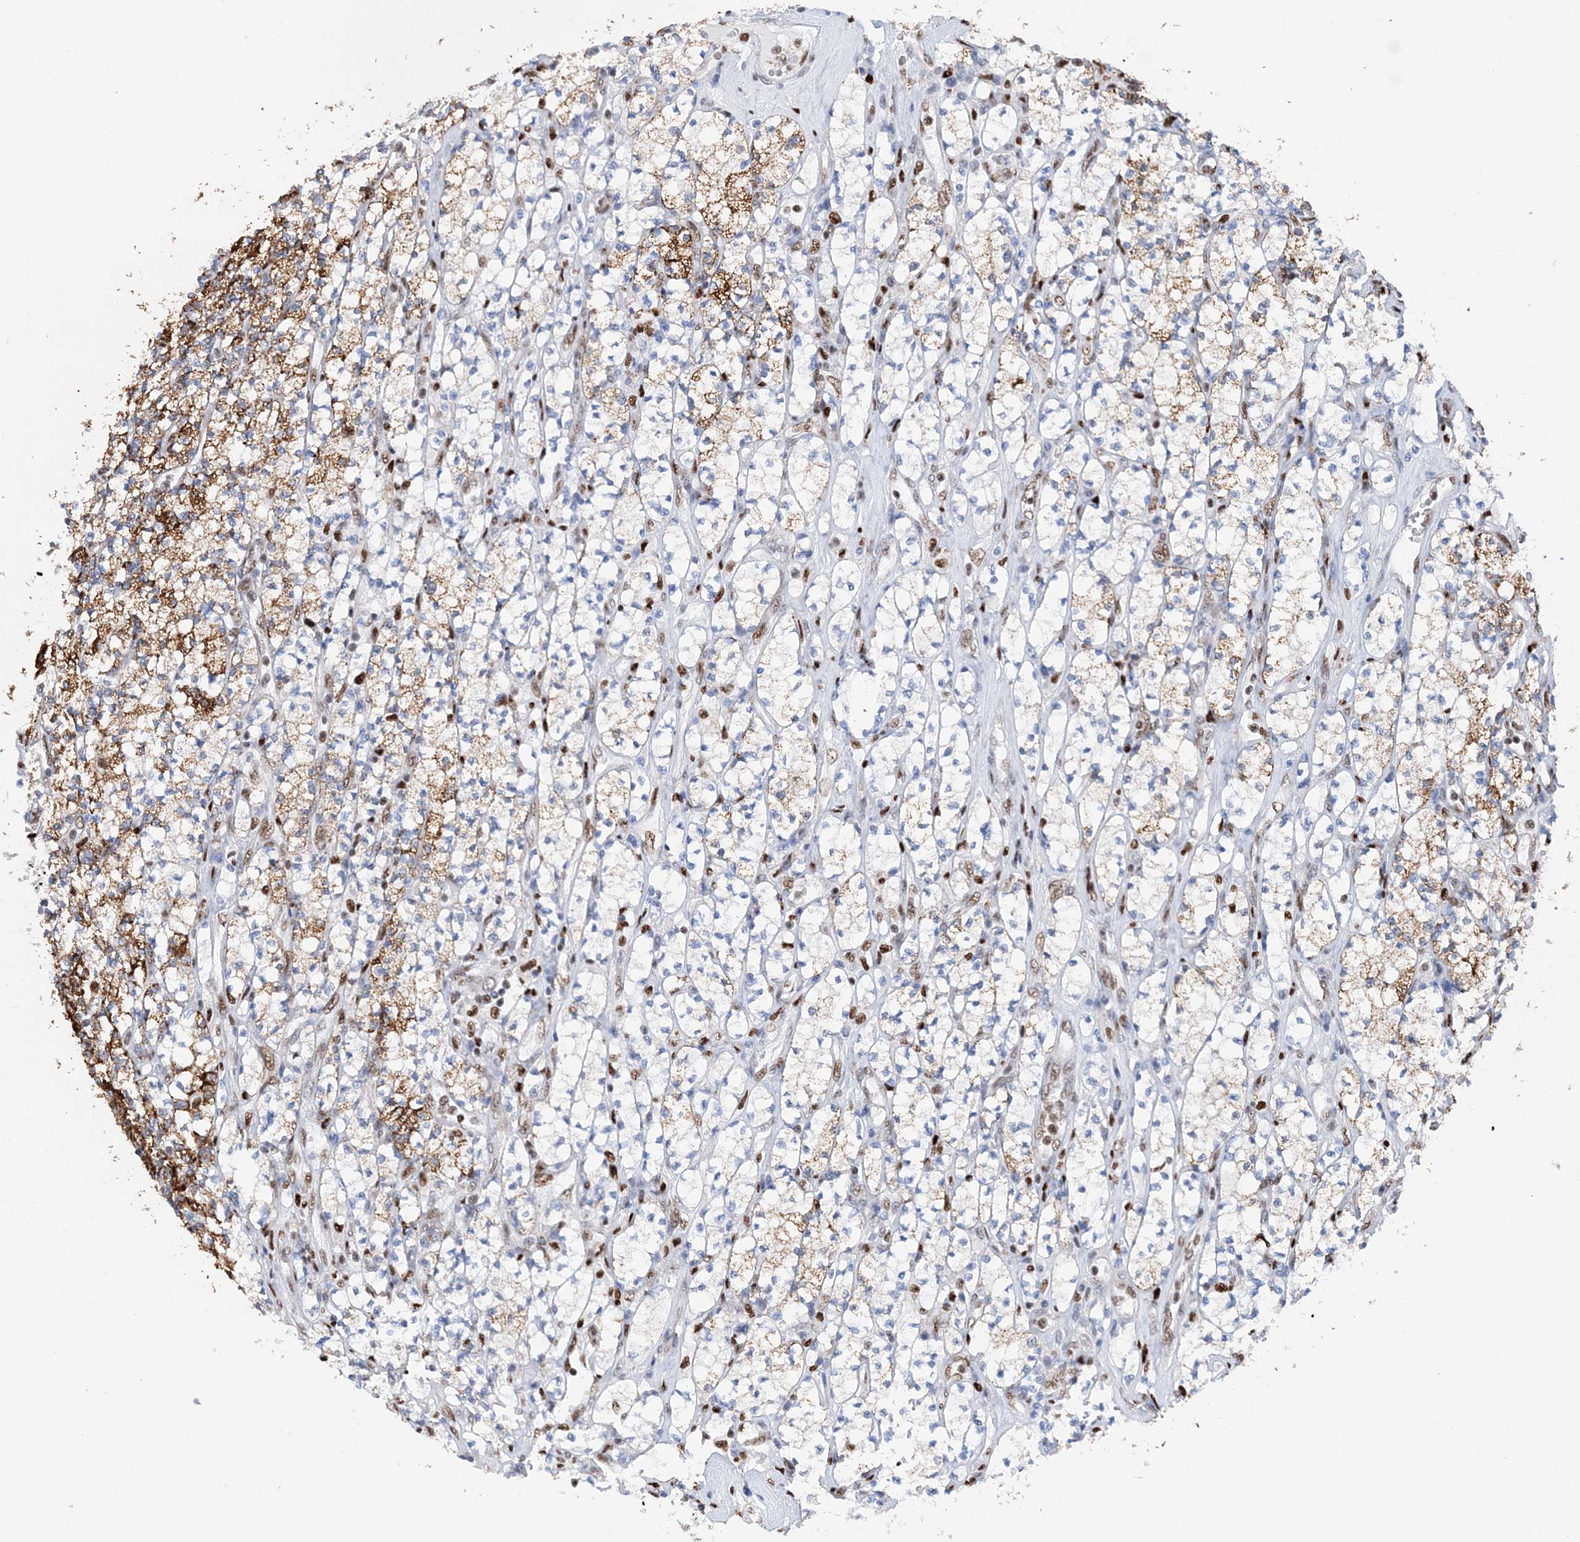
{"staining": {"intensity": "strong", "quantity": "25%-75%", "location": "cytoplasmic/membranous"}, "tissue": "renal cancer", "cell_type": "Tumor cells", "image_type": "cancer", "snomed": [{"axis": "morphology", "description": "Adenocarcinoma, NOS"}, {"axis": "topography", "description": "Kidney"}], "caption": "The immunohistochemical stain shows strong cytoplasmic/membranous expression in tumor cells of renal cancer (adenocarcinoma) tissue. (DAB IHC with brightfield microscopy, high magnification).", "gene": "NIT2", "patient": {"sex": "male", "age": 77}}